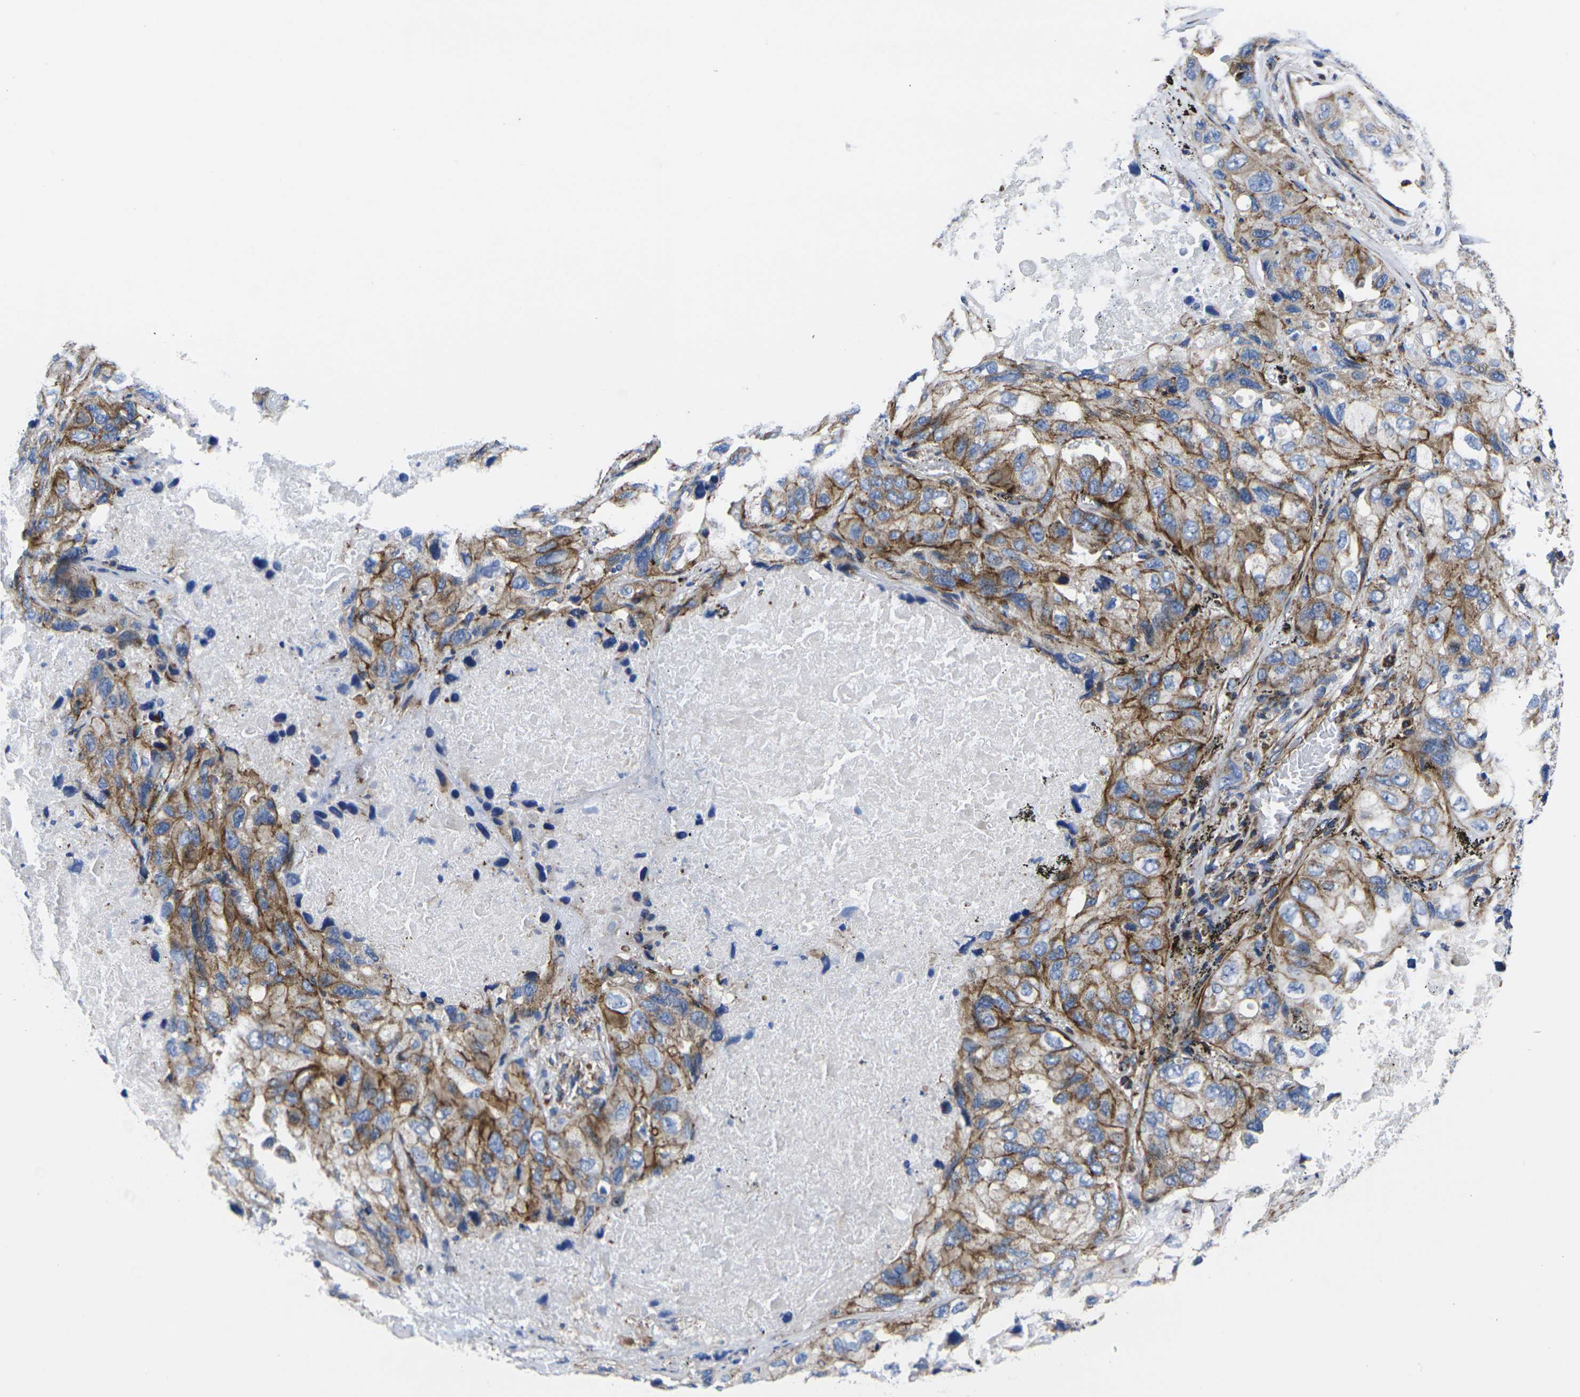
{"staining": {"intensity": "moderate", "quantity": ">75%", "location": "cytoplasmic/membranous"}, "tissue": "lung cancer", "cell_type": "Tumor cells", "image_type": "cancer", "snomed": [{"axis": "morphology", "description": "Squamous cell carcinoma, NOS"}, {"axis": "topography", "description": "Lung"}], "caption": "Tumor cells exhibit moderate cytoplasmic/membranous staining in about >75% of cells in lung squamous cell carcinoma.", "gene": "GPR4", "patient": {"sex": "female", "age": 73}}